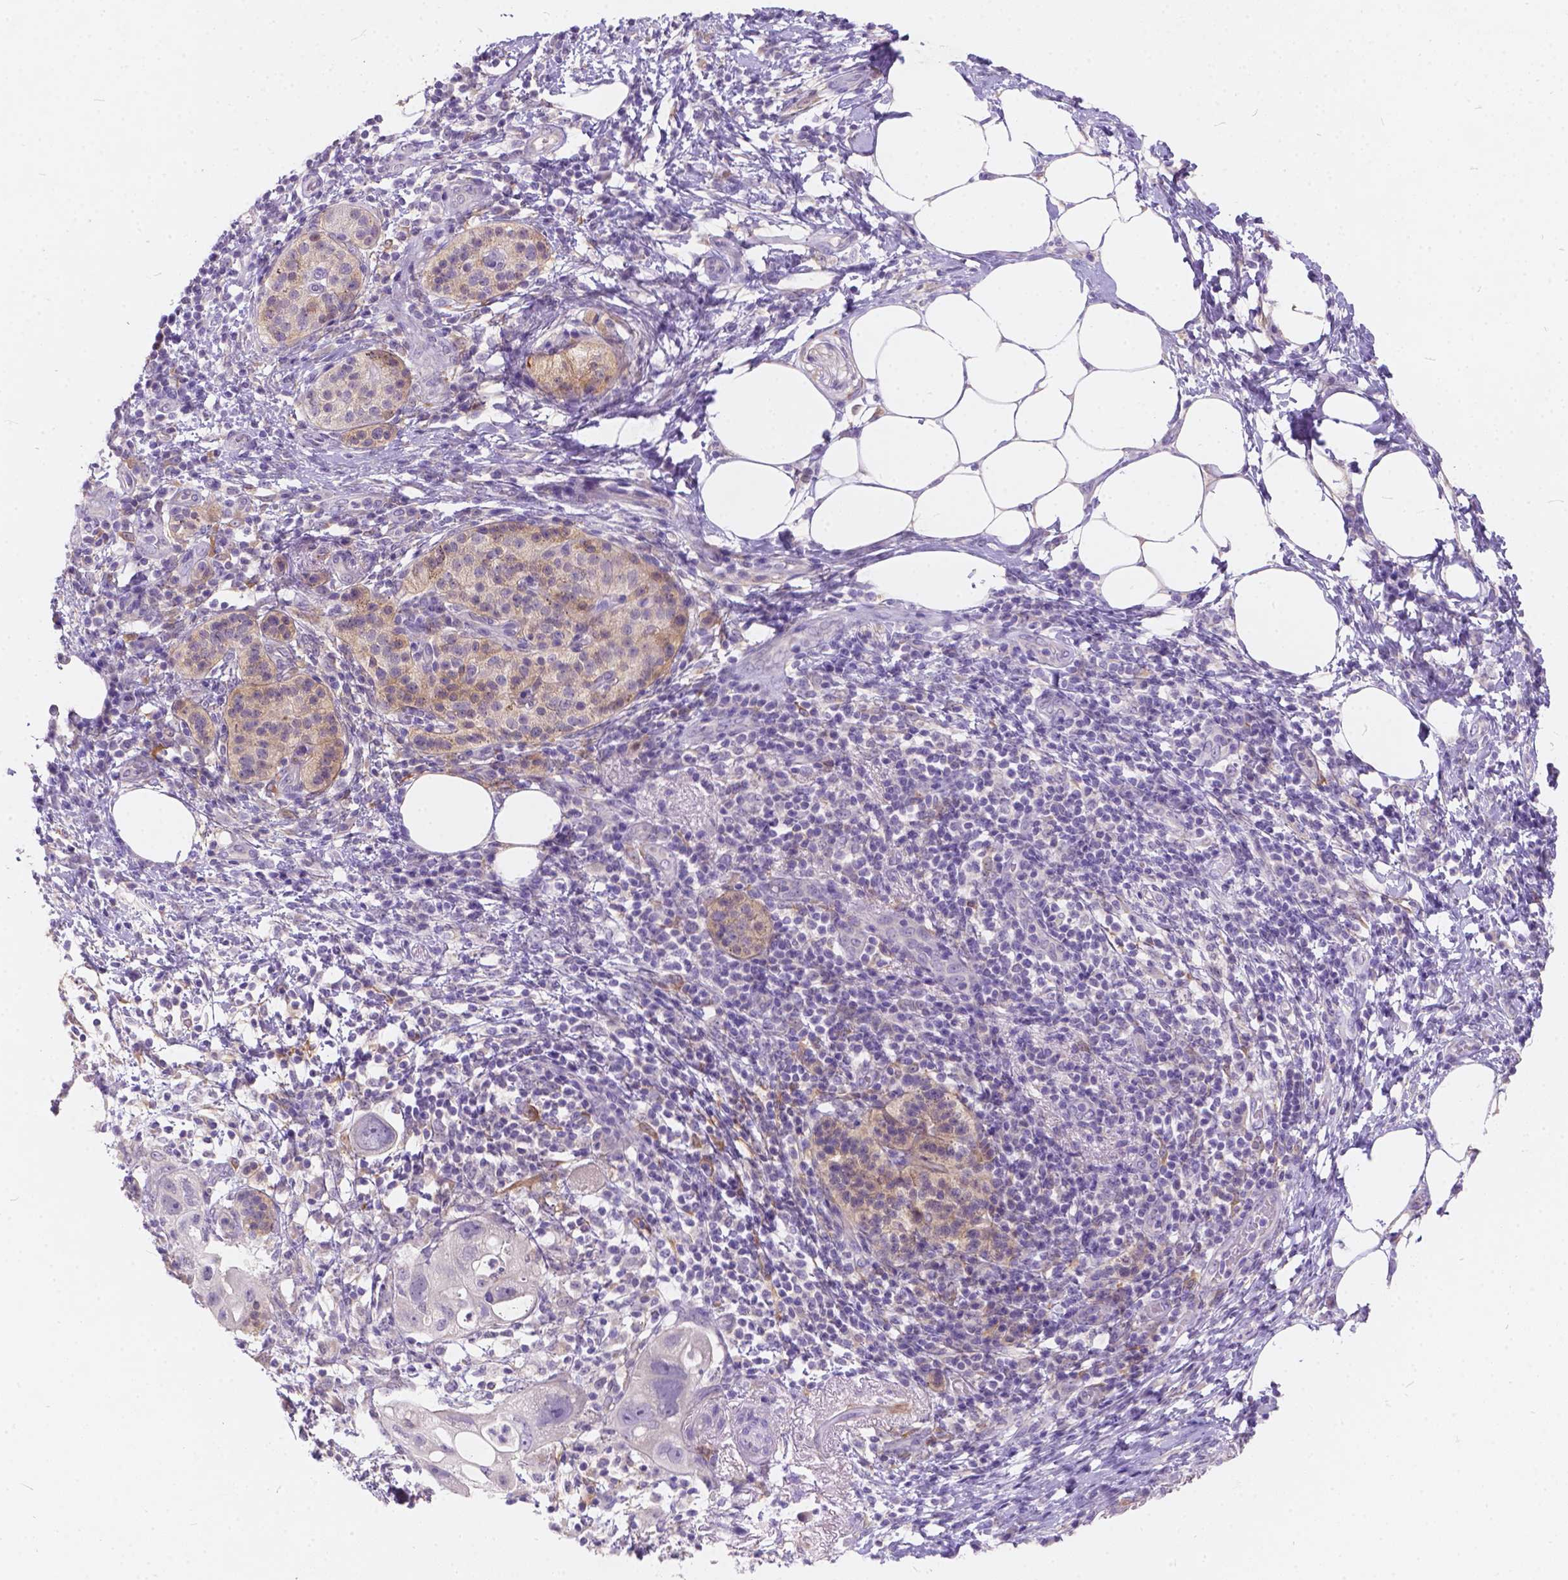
{"staining": {"intensity": "weak", "quantity": "<25%", "location": "cytoplasmic/membranous"}, "tissue": "pancreatic cancer", "cell_type": "Tumor cells", "image_type": "cancer", "snomed": [{"axis": "morphology", "description": "Adenocarcinoma, NOS"}, {"axis": "topography", "description": "Pancreas"}], "caption": "The IHC micrograph has no significant staining in tumor cells of pancreatic adenocarcinoma tissue.", "gene": "PEX11G", "patient": {"sex": "female", "age": 72}}